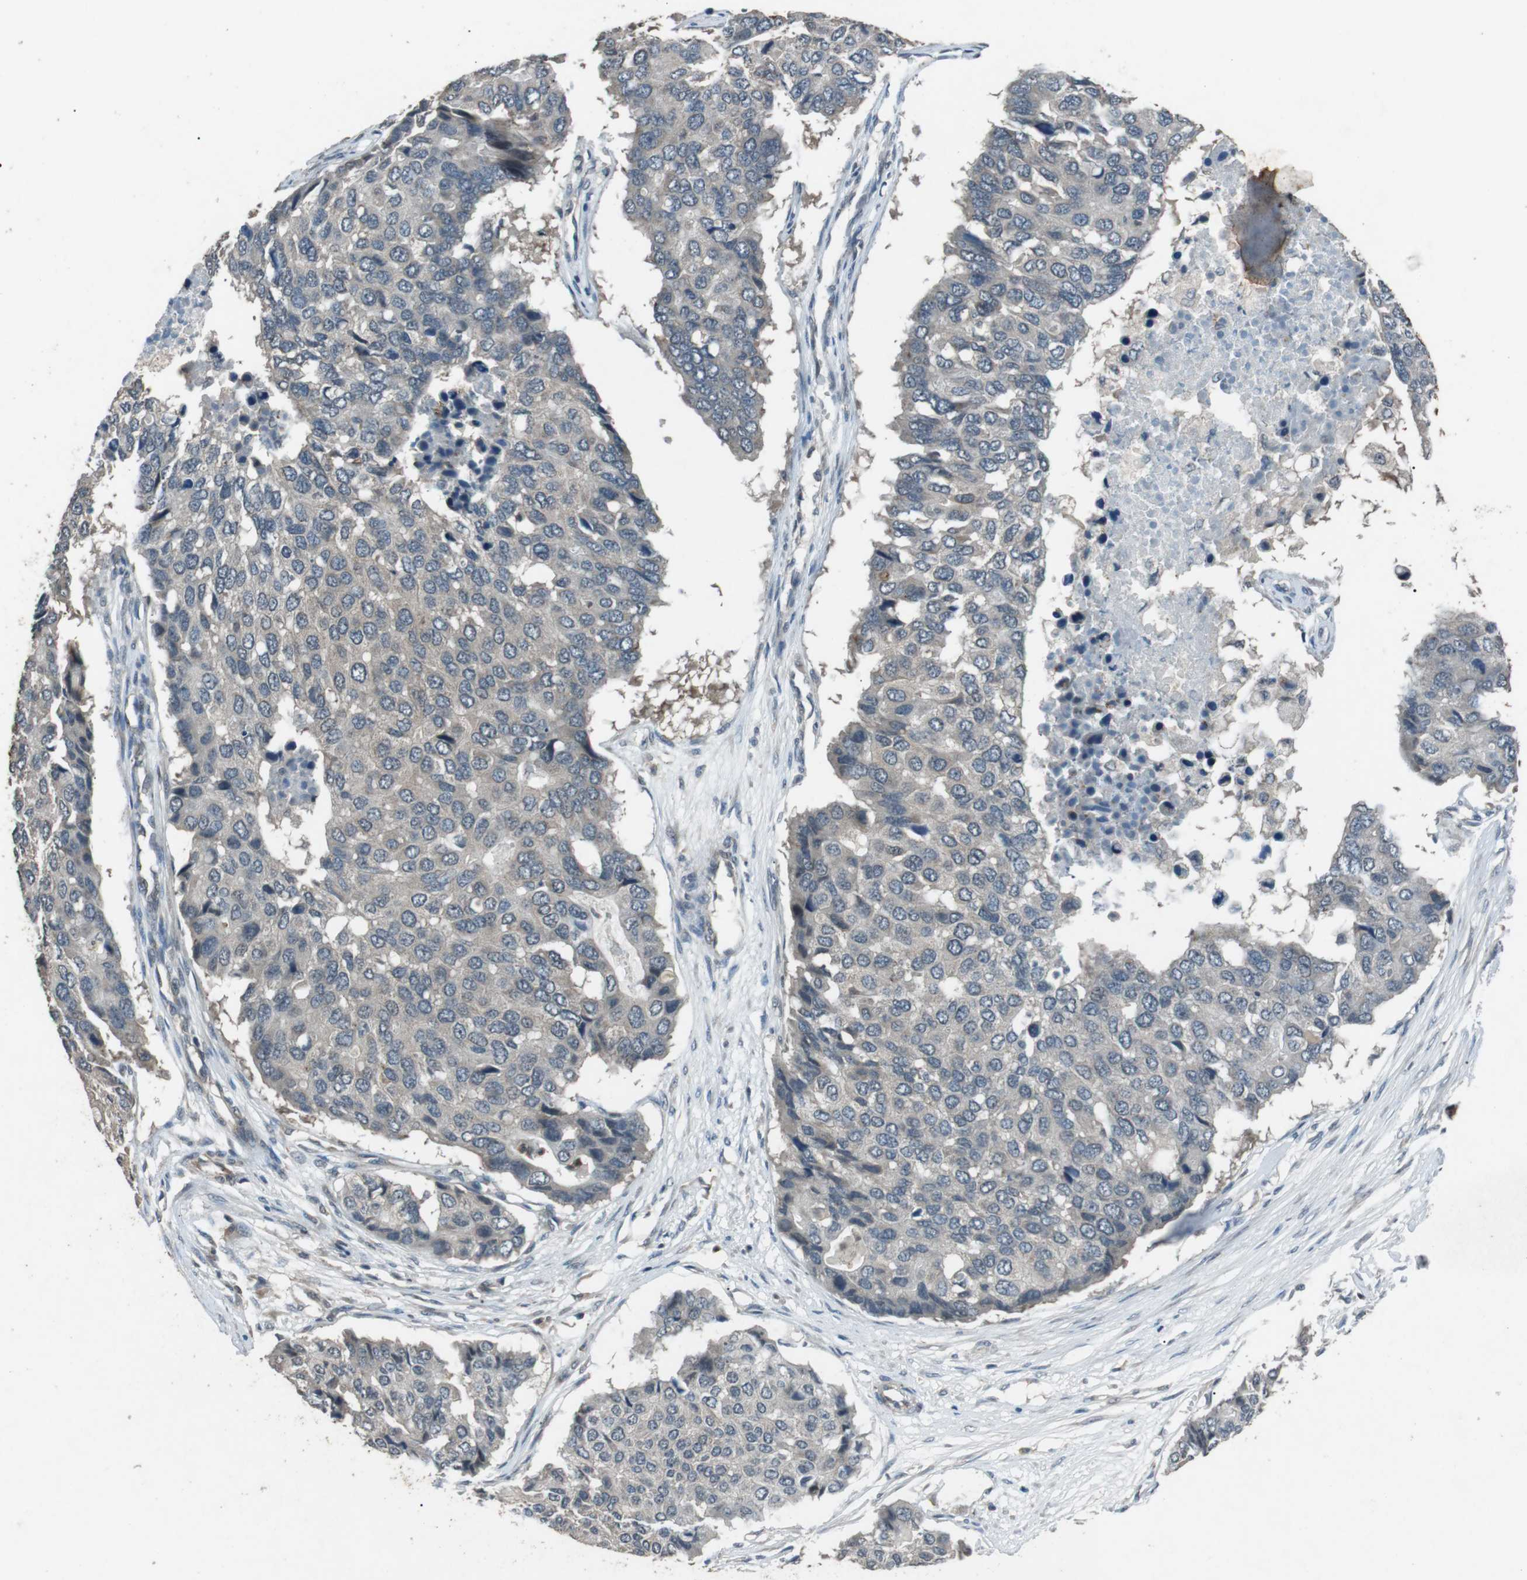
{"staining": {"intensity": "negative", "quantity": "none", "location": "none"}, "tissue": "pancreatic cancer", "cell_type": "Tumor cells", "image_type": "cancer", "snomed": [{"axis": "morphology", "description": "Adenocarcinoma, NOS"}, {"axis": "topography", "description": "Pancreas"}], "caption": "Immunohistochemistry (IHC) photomicrograph of neoplastic tissue: human pancreatic adenocarcinoma stained with DAB shows no significant protein expression in tumor cells.", "gene": "NEK7", "patient": {"sex": "male", "age": 50}}